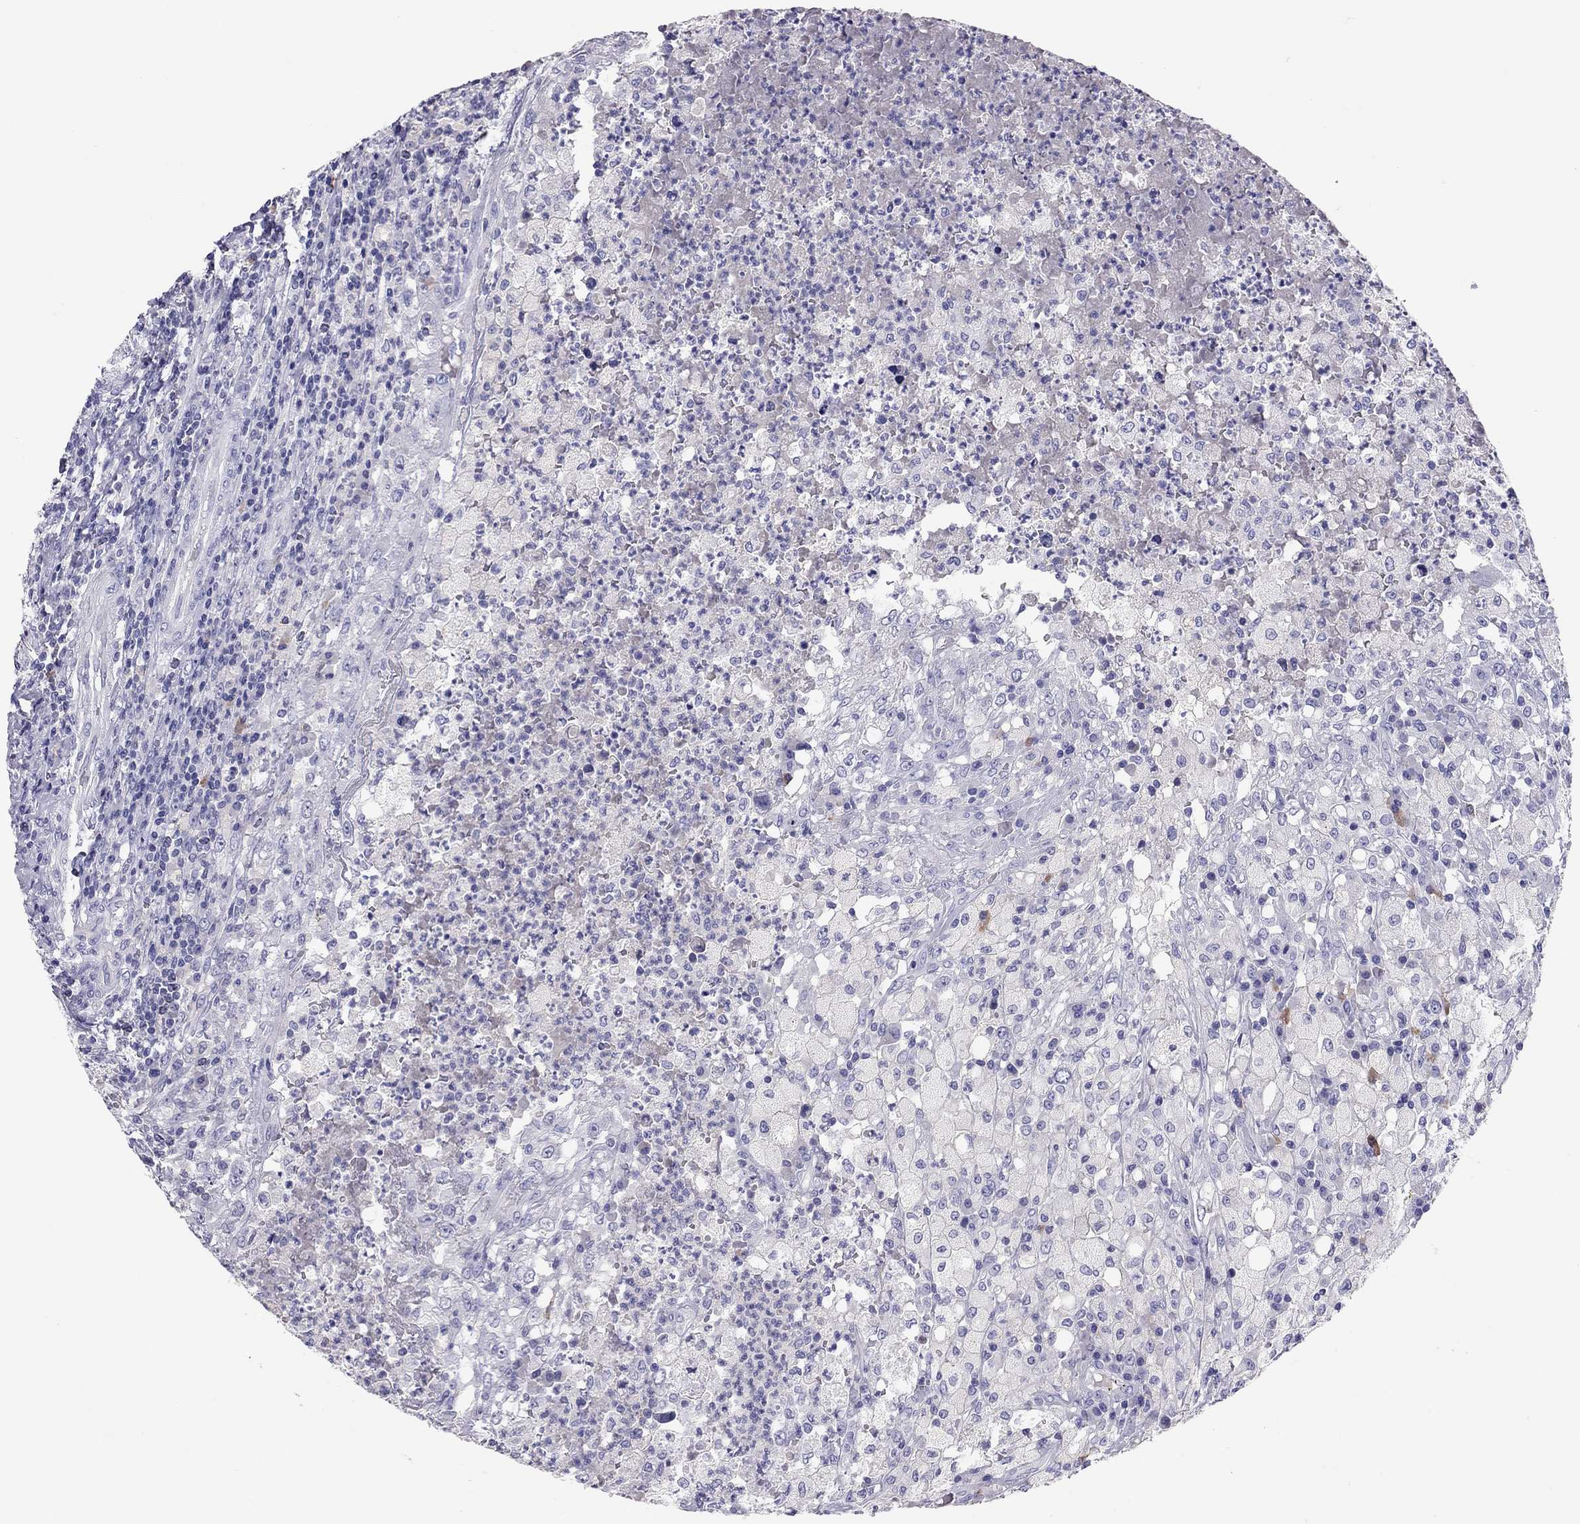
{"staining": {"intensity": "negative", "quantity": "none", "location": "none"}, "tissue": "testis cancer", "cell_type": "Tumor cells", "image_type": "cancer", "snomed": [{"axis": "morphology", "description": "Necrosis, NOS"}, {"axis": "morphology", "description": "Carcinoma, Embryonal, NOS"}, {"axis": "topography", "description": "Testis"}], "caption": "This is a image of IHC staining of testis cancer, which shows no positivity in tumor cells.", "gene": "CALHM1", "patient": {"sex": "male", "age": 19}}